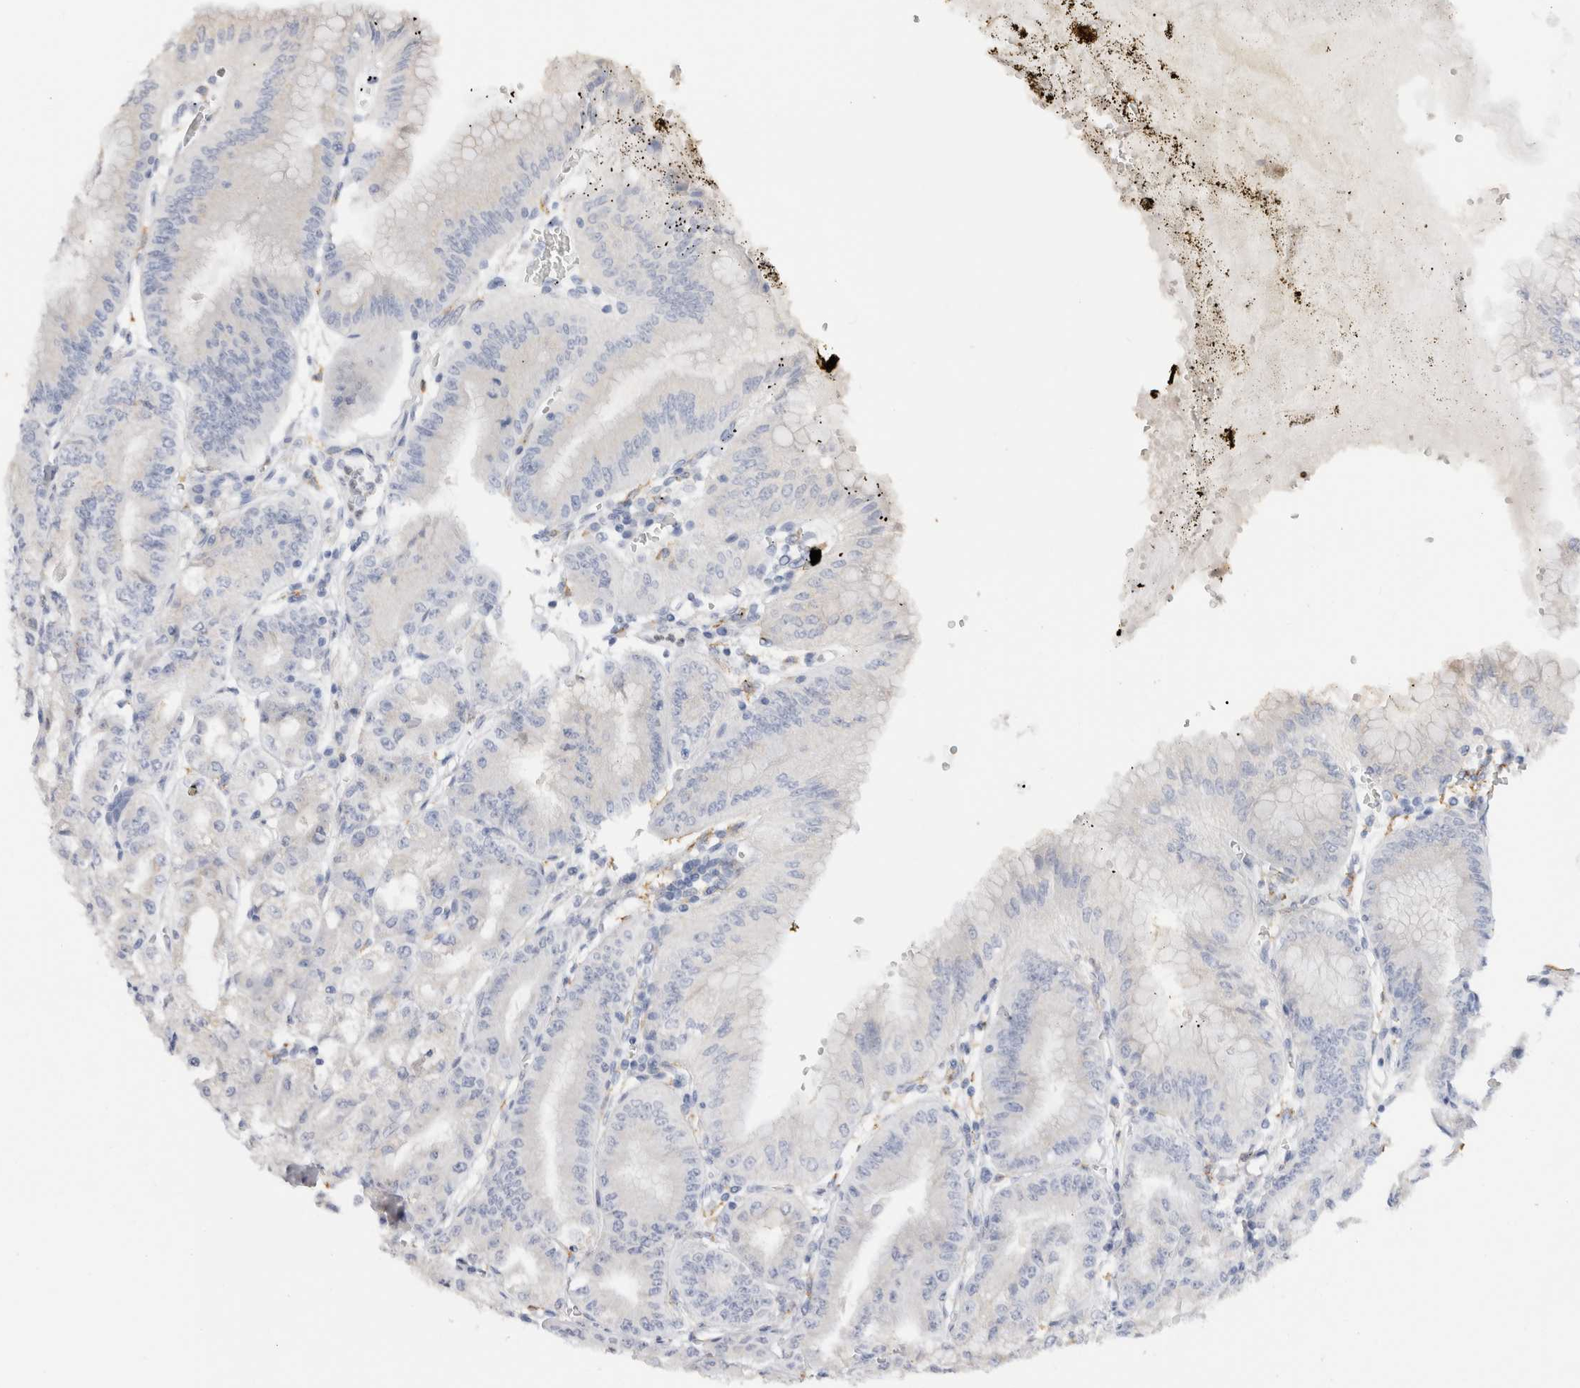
{"staining": {"intensity": "weak", "quantity": "<25%", "location": "cytoplasmic/membranous"}, "tissue": "stomach", "cell_type": "Glandular cells", "image_type": "normal", "snomed": [{"axis": "morphology", "description": "Normal tissue, NOS"}, {"axis": "topography", "description": "Stomach, lower"}], "caption": "DAB immunohistochemical staining of unremarkable human stomach reveals no significant positivity in glandular cells. The staining is performed using DAB (3,3'-diaminobenzidine) brown chromogen with nuclei counter-stained in using hematoxylin.", "gene": "ADAM30", "patient": {"sex": "male", "age": 71}}